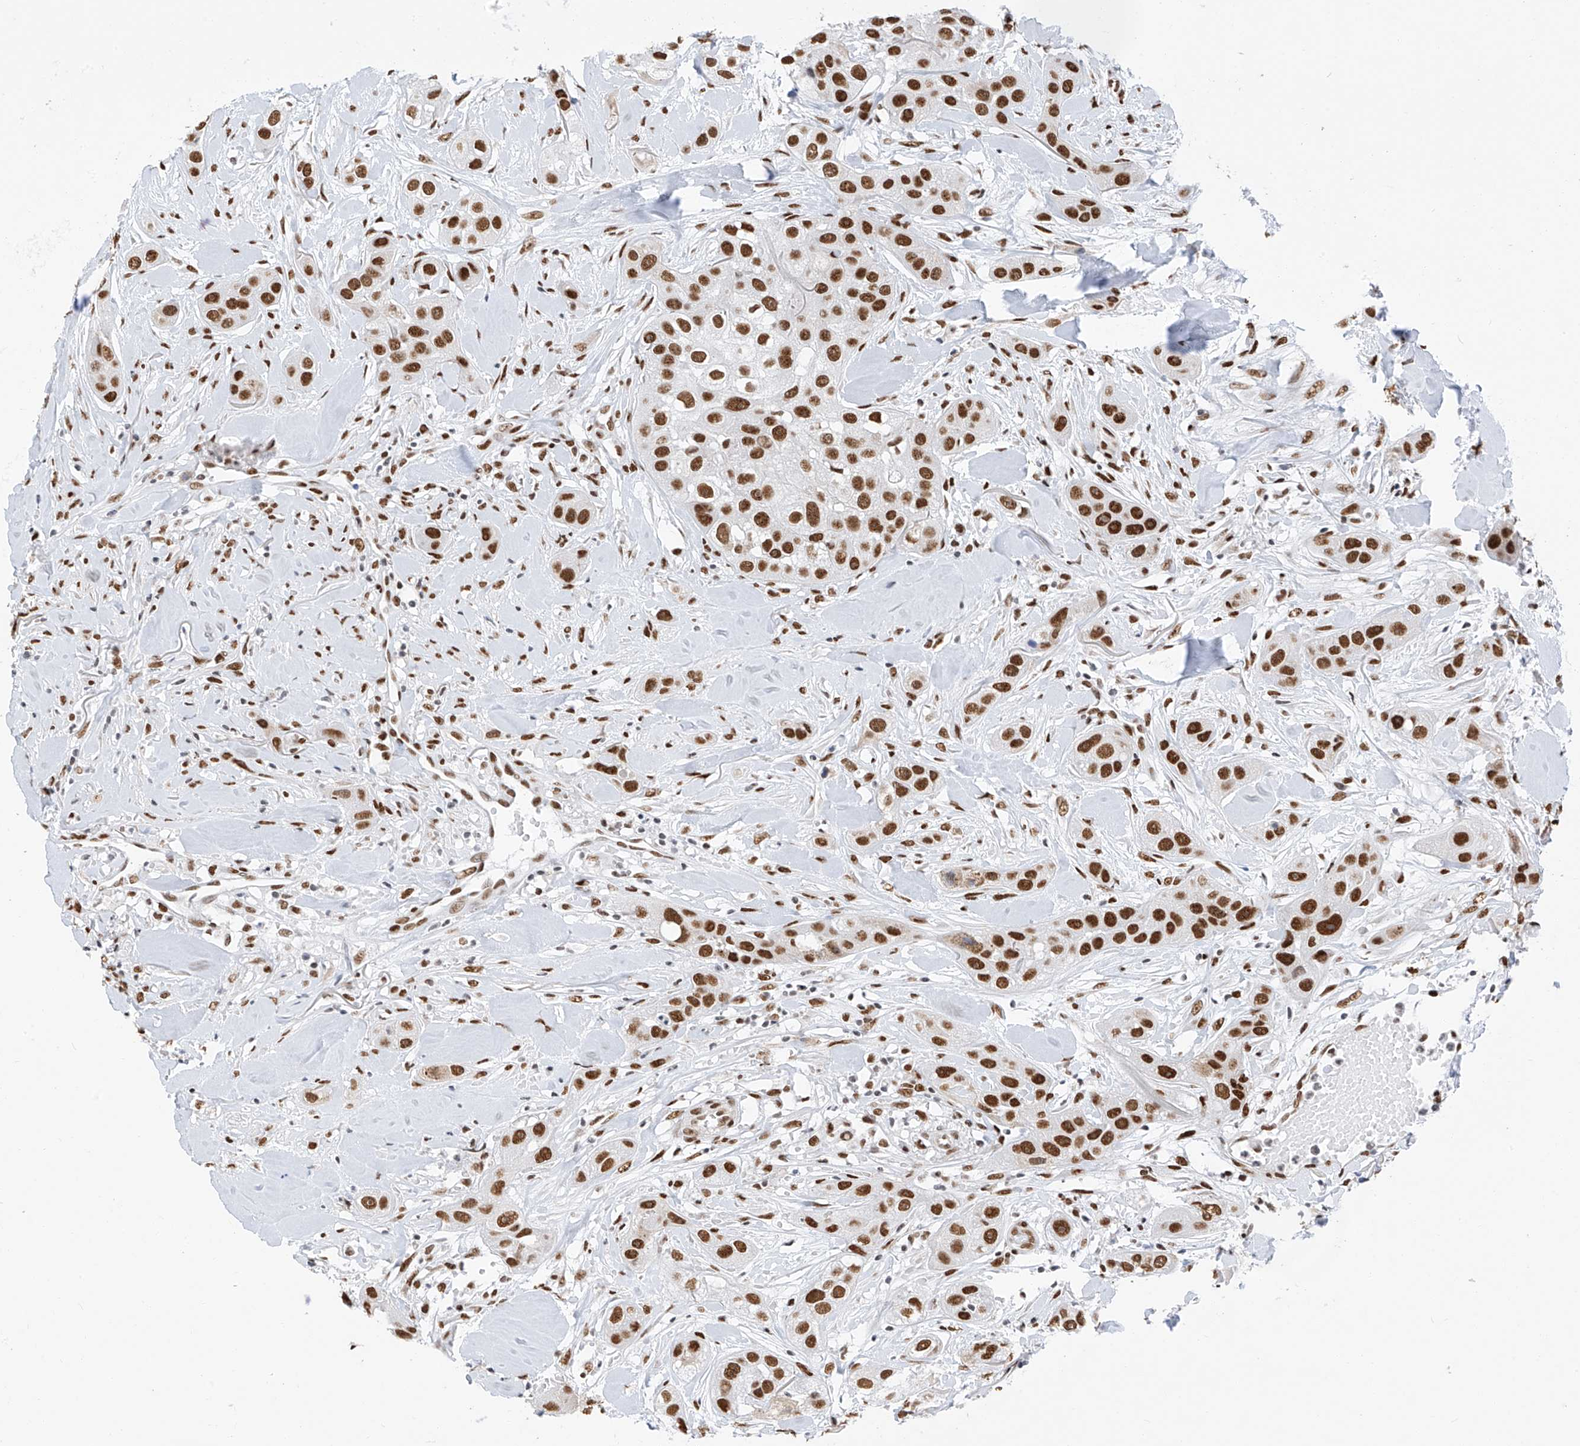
{"staining": {"intensity": "strong", "quantity": ">75%", "location": "nuclear"}, "tissue": "head and neck cancer", "cell_type": "Tumor cells", "image_type": "cancer", "snomed": [{"axis": "morphology", "description": "Normal tissue, NOS"}, {"axis": "morphology", "description": "Squamous cell carcinoma, NOS"}, {"axis": "topography", "description": "Skeletal muscle"}, {"axis": "topography", "description": "Head-Neck"}], "caption": "Protein staining of head and neck squamous cell carcinoma tissue demonstrates strong nuclear expression in about >75% of tumor cells.", "gene": "KHSRP", "patient": {"sex": "male", "age": 51}}